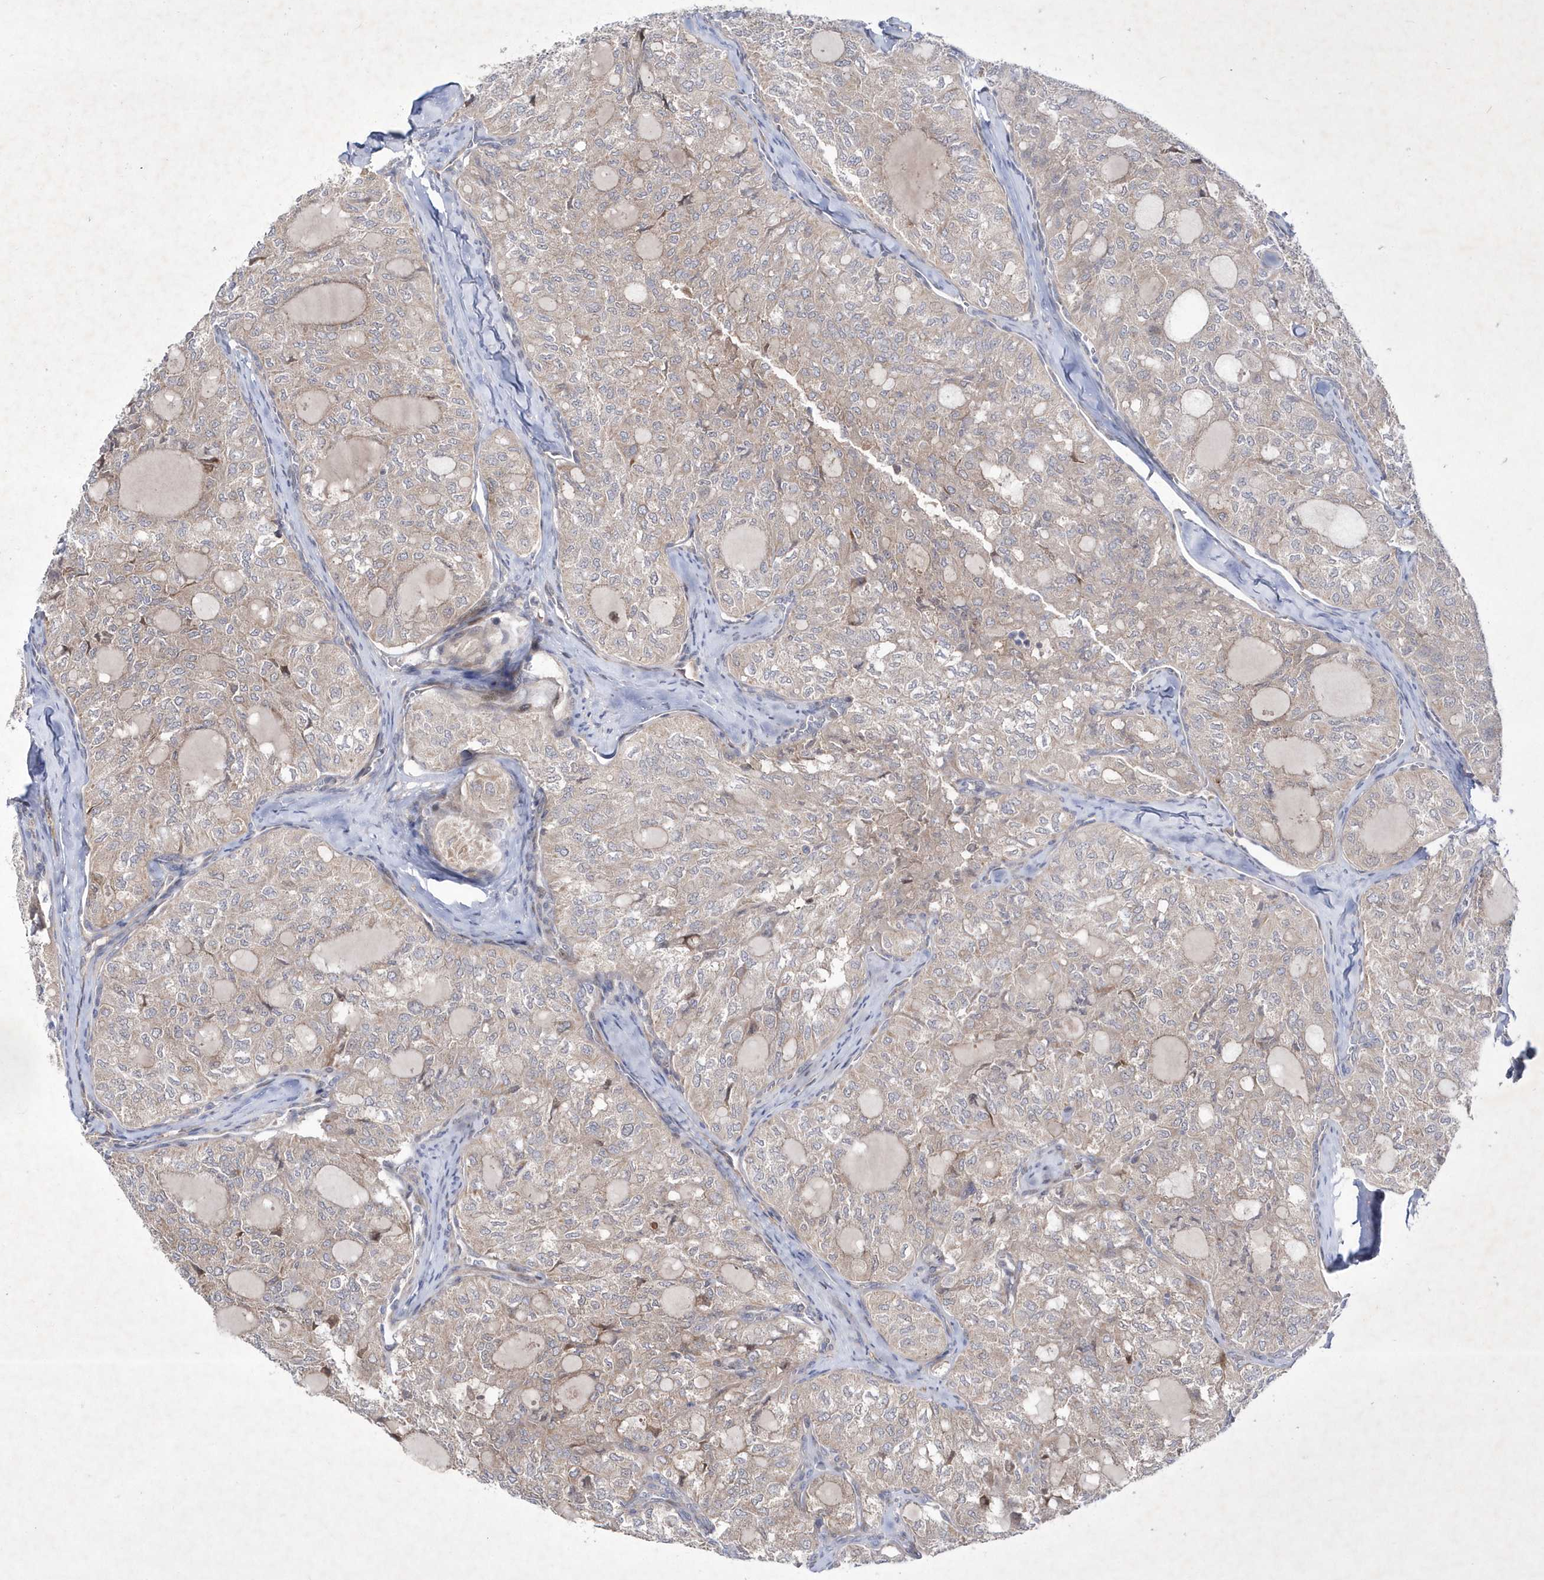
{"staining": {"intensity": "negative", "quantity": "none", "location": "none"}, "tissue": "thyroid cancer", "cell_type": "Tumor cells", "image_type": "cancer", "snomed": [{"axis": "morphology", "description": "Follicular adenoma carcinoma, NOS"}, {"axis": "topography", "description": "Thyroid gland"}], "caption": "Immunohistochemistry (IHC) micrograph of thyroid cancer (follicular adenoma carcinoma) stained for a protein (brown), which displays no expression in tumor cells. (Stains: DAB (3,3'-diaminobenzidine) IHC with hematoxylin counter stain, Microscopy: brightfield microscopy at high magnification).", "gene": "DSPP", "patient": {"sex": "male", "age": 75}}